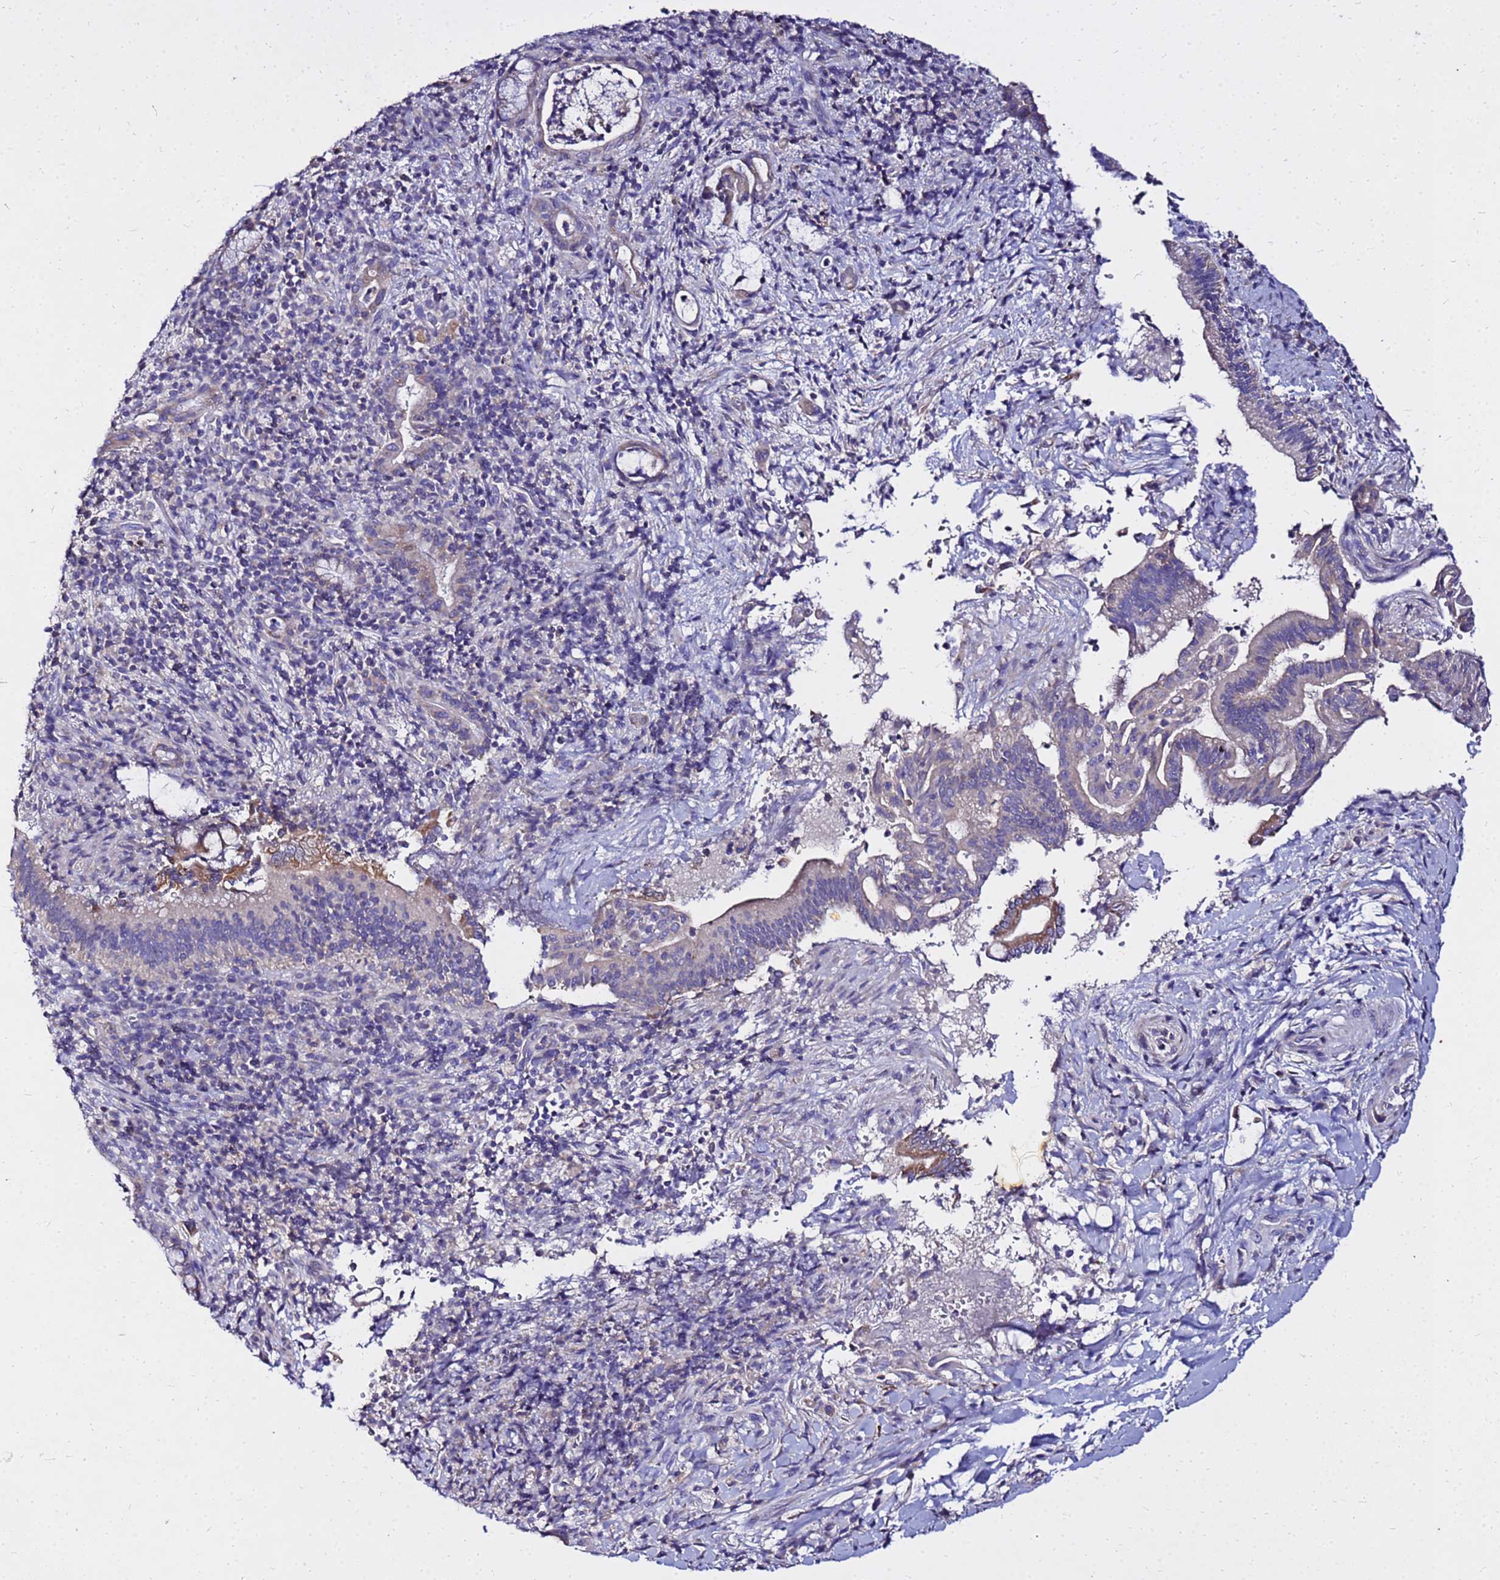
{"staining": {"intensity": "weak", "quantity": "<25%", "location": "cytoplasmic/membranous"}, "tissue": "pancreatic cancer", "cell_type": "Tumor cells", "image_type": "cancer", "snomed": [{"axis": "morphology", "description": "Normal tissue, NOS"}, {"axis": "morphology", "description": "Adenocarcinoma, NOS"}, {"axis": "topography", "description": "Pancreas"}], "caption": "Immunohistochemistry of human pancreatic cancer reveals no expression in tumor cells.", "gene": "COX14", "patient": {"sex": "female", "age": 55}}